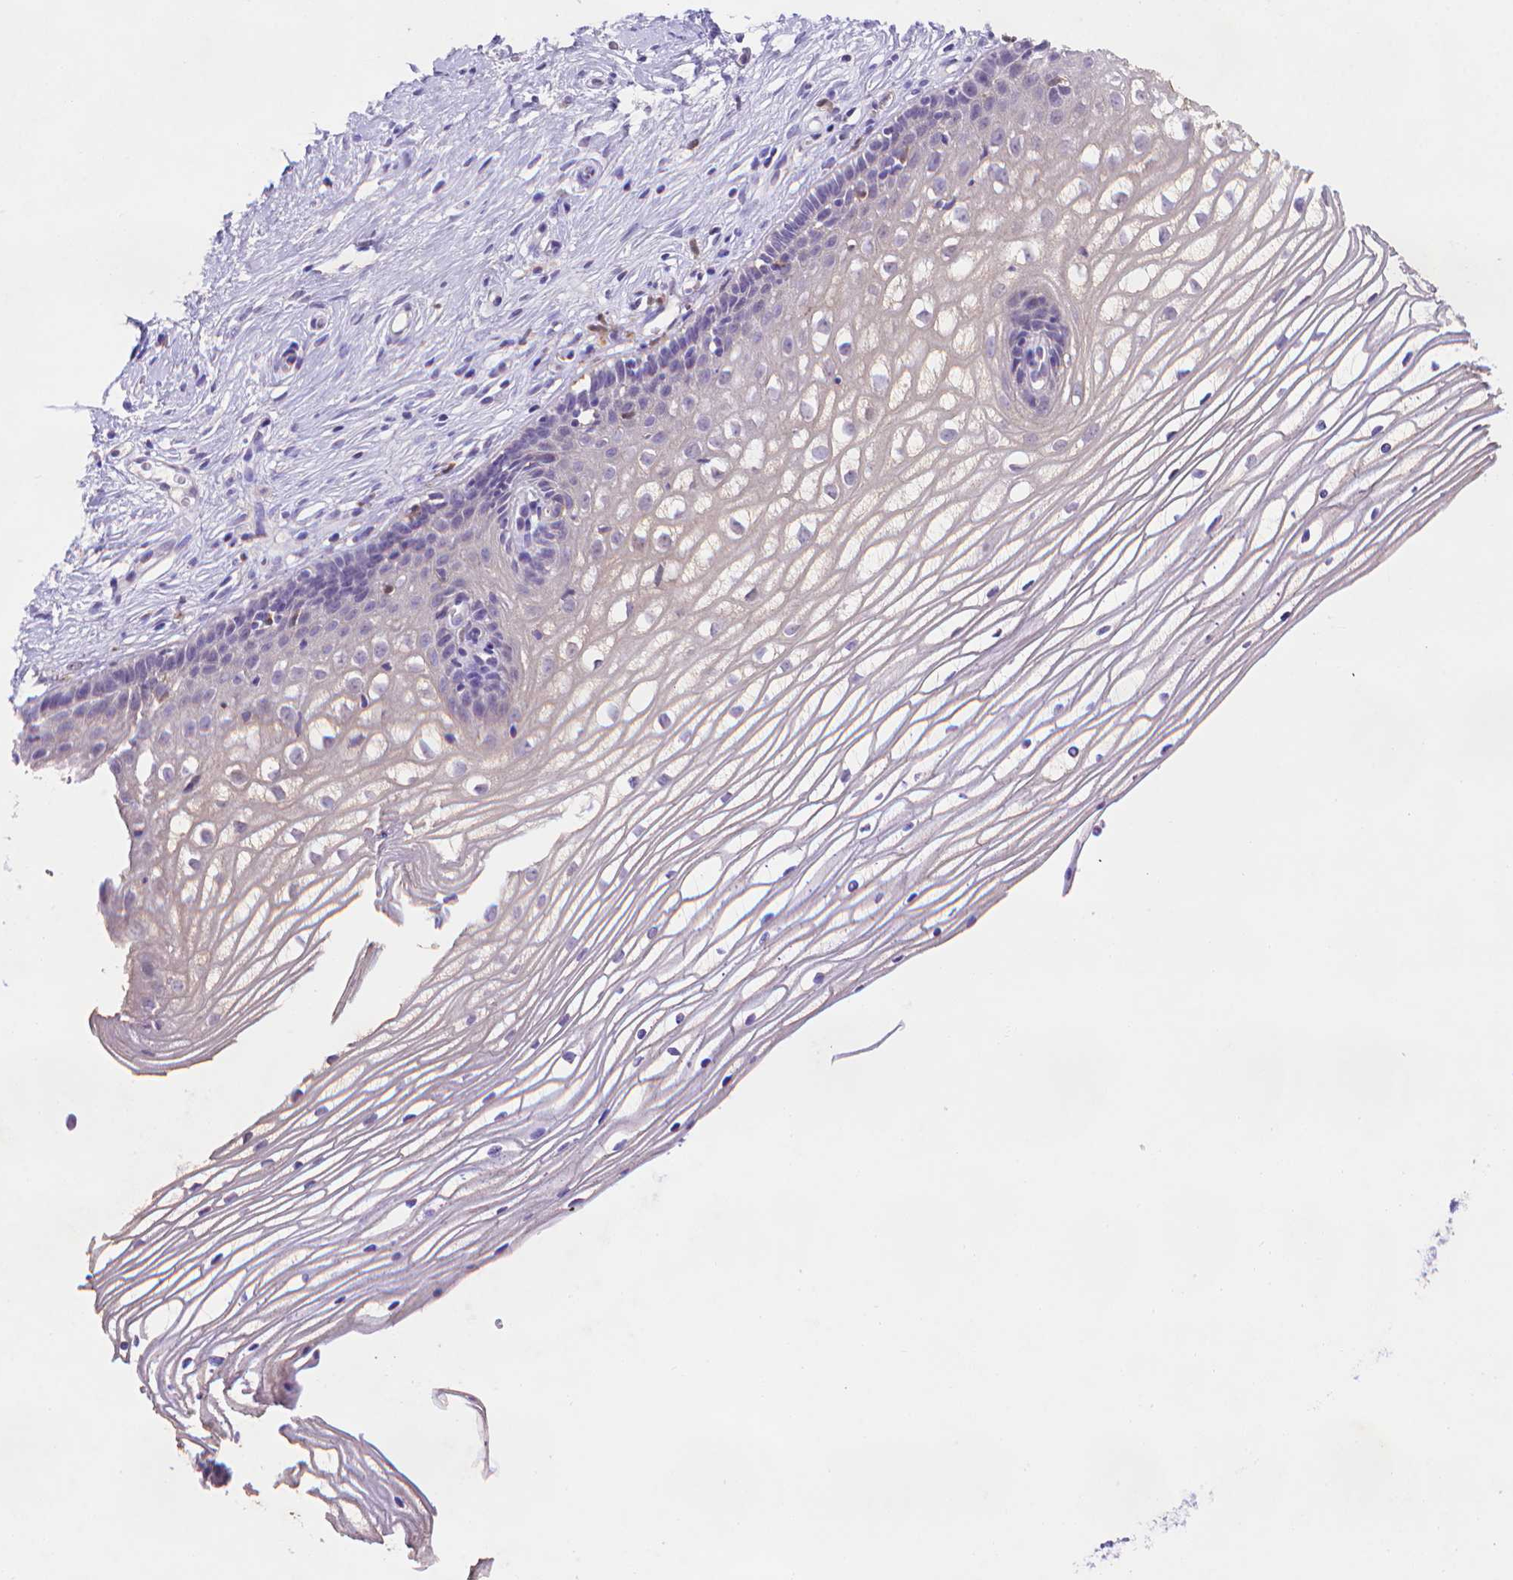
{"staining": {"intensity": "negative", "quantity": "none", "location": "none"}, "tissue": "cervix", "cell_type": "Glandular cells", "image_type": "normal", "snomed": [{"axis": "morphology", "description": "Normal tissue, NOS"}, {"axis": "topography", "description": "Cervix"}], "caption": "Glandular cells are negative for brown protein staining in normal cervix. (Stains: DAB immunohistochemistry with hematoxylin counter stain, Microscopy: brightfield microscopy at high magnification).", "gene": "FGD2", "patient": {"sex": "female", "age": 40}}